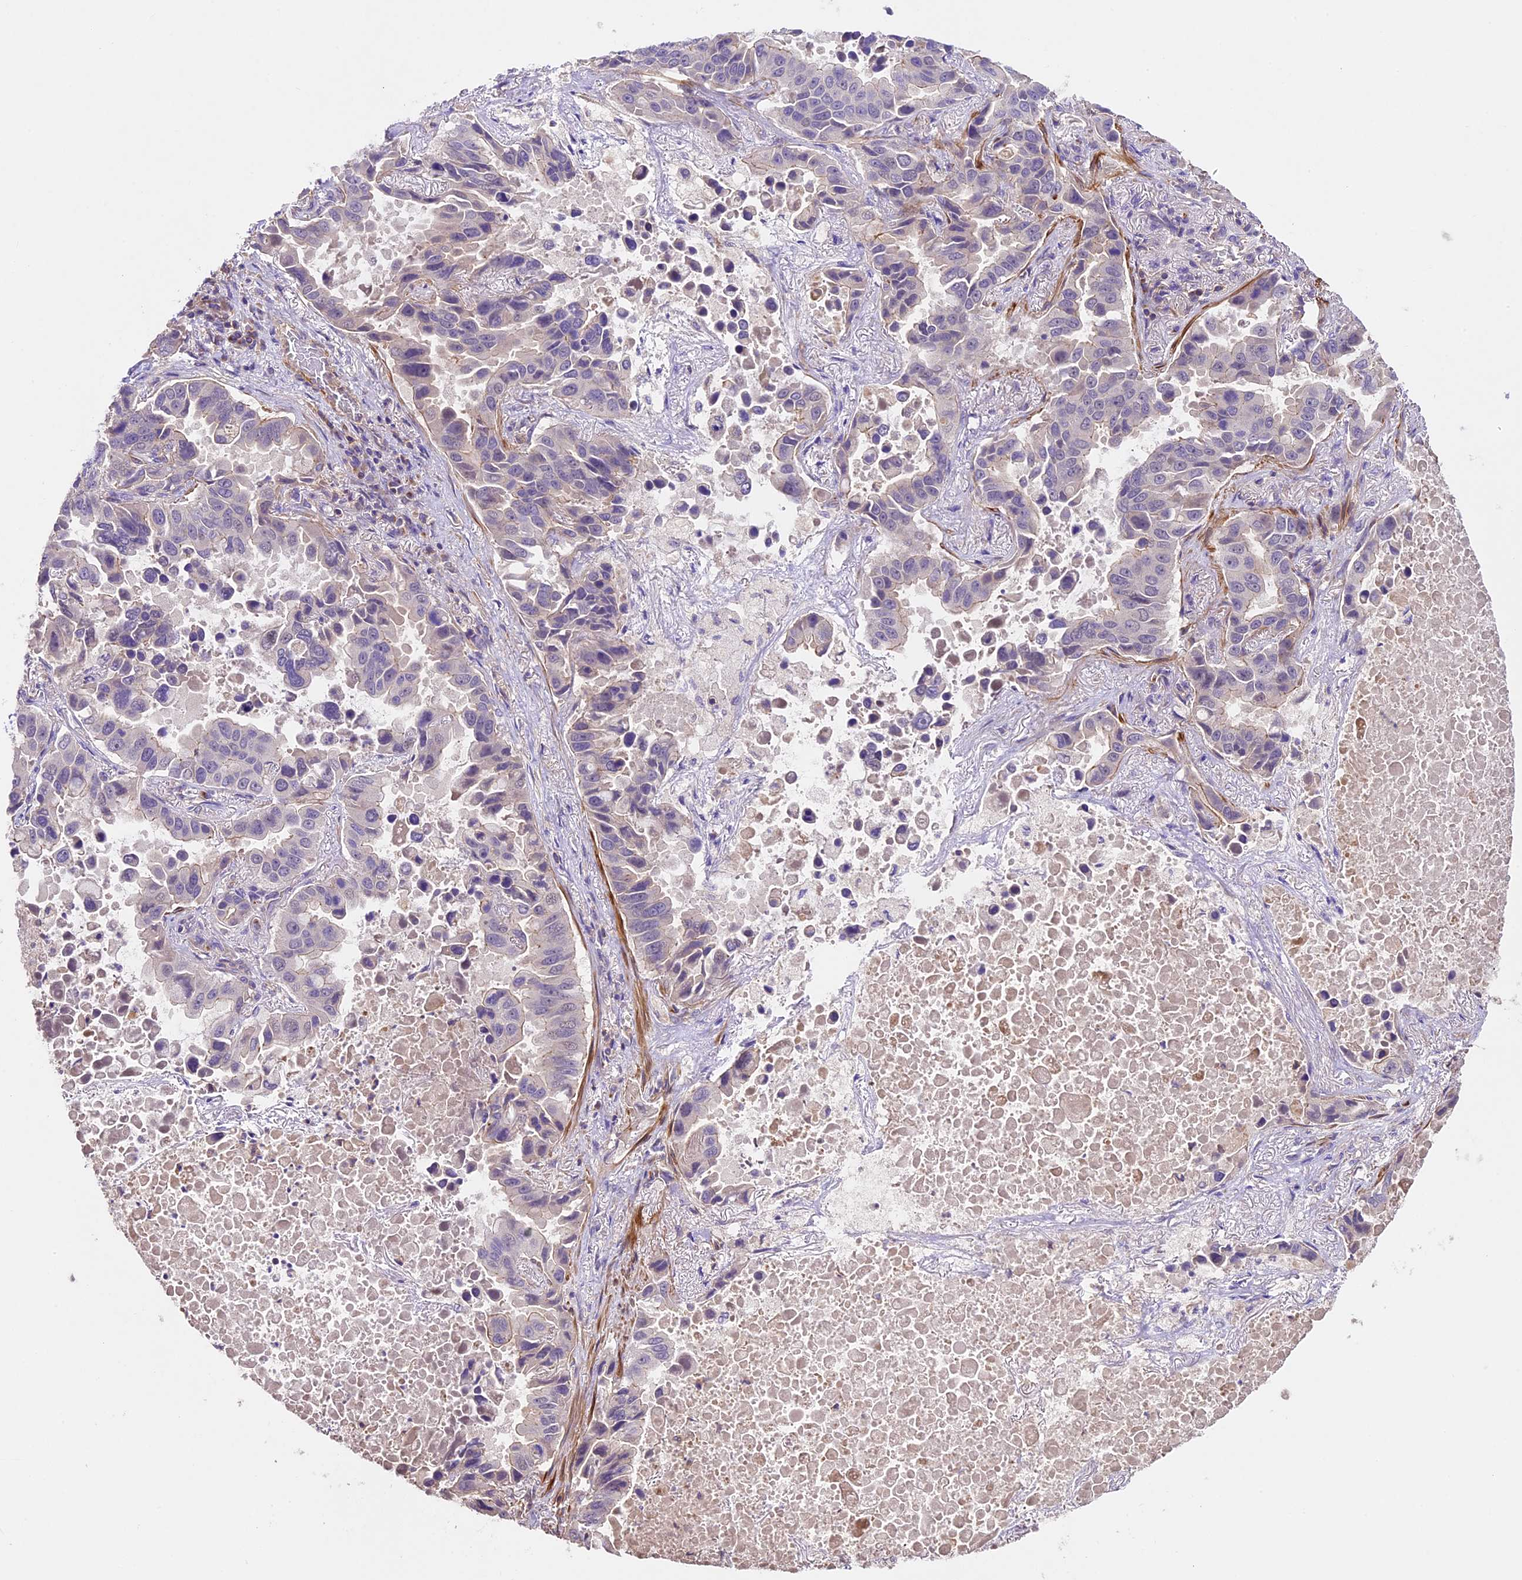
{"staining": {"intensity": "negative", "quantity": "none", "location": "none"}, "tissue": "lung cancer", "cell_type": "Tumor cells", "image_type": "cancer", "snomed": [{"axis": "morphology", "description": "Adenocarcinoma, NOS"}, {"axis": "topography", "description": "Lung"}], "caption": "Immunohistochemistry image of human lung cancer stained for a protein (brown), which reveals no positivity in tumor cells. Brightfield microscopy of IHC stained with DAB (brown) and hematoxylin (blue), captured at high magnification.", "gene": "TBC1D1", "patient": {"sex": "male", "age": 64}}